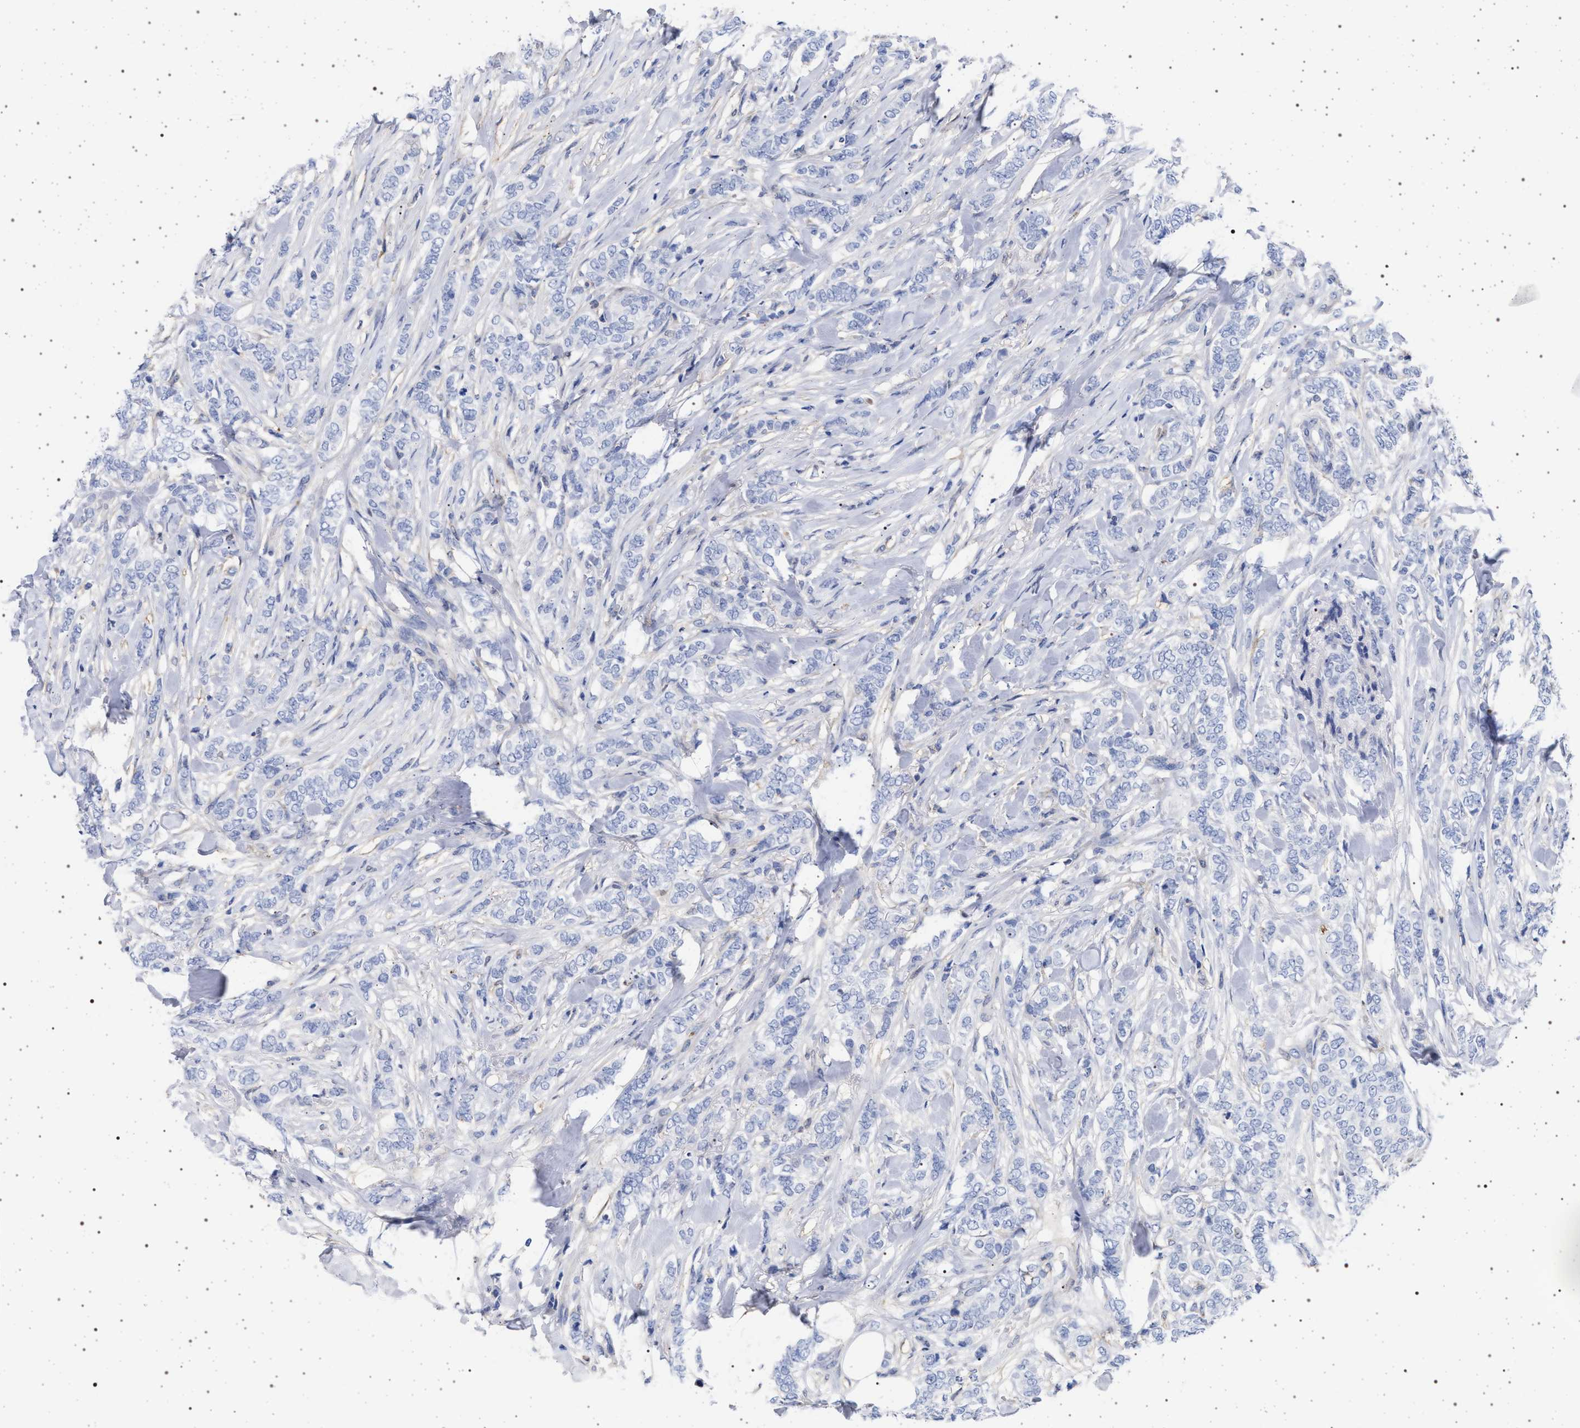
{"staining": {"intensity": "negative", "quantity": "none", "location": "none"}, "tissue": "breast cancer", "cell_type": "Tumor cells", "image_type": "cancer", "snomed": [{"axis": "morphology", "description": "Lobular carcinoma"}, {"axis": "topography", "description": "Skin"}, {"axis": "topography", "description": "Breast"}], "caption": "Protein analysis of breast lobular carcinoma shows no significant expression in tumor cells.", "gene": "PLG", "patient": {"sex": "female", "age": 46}}